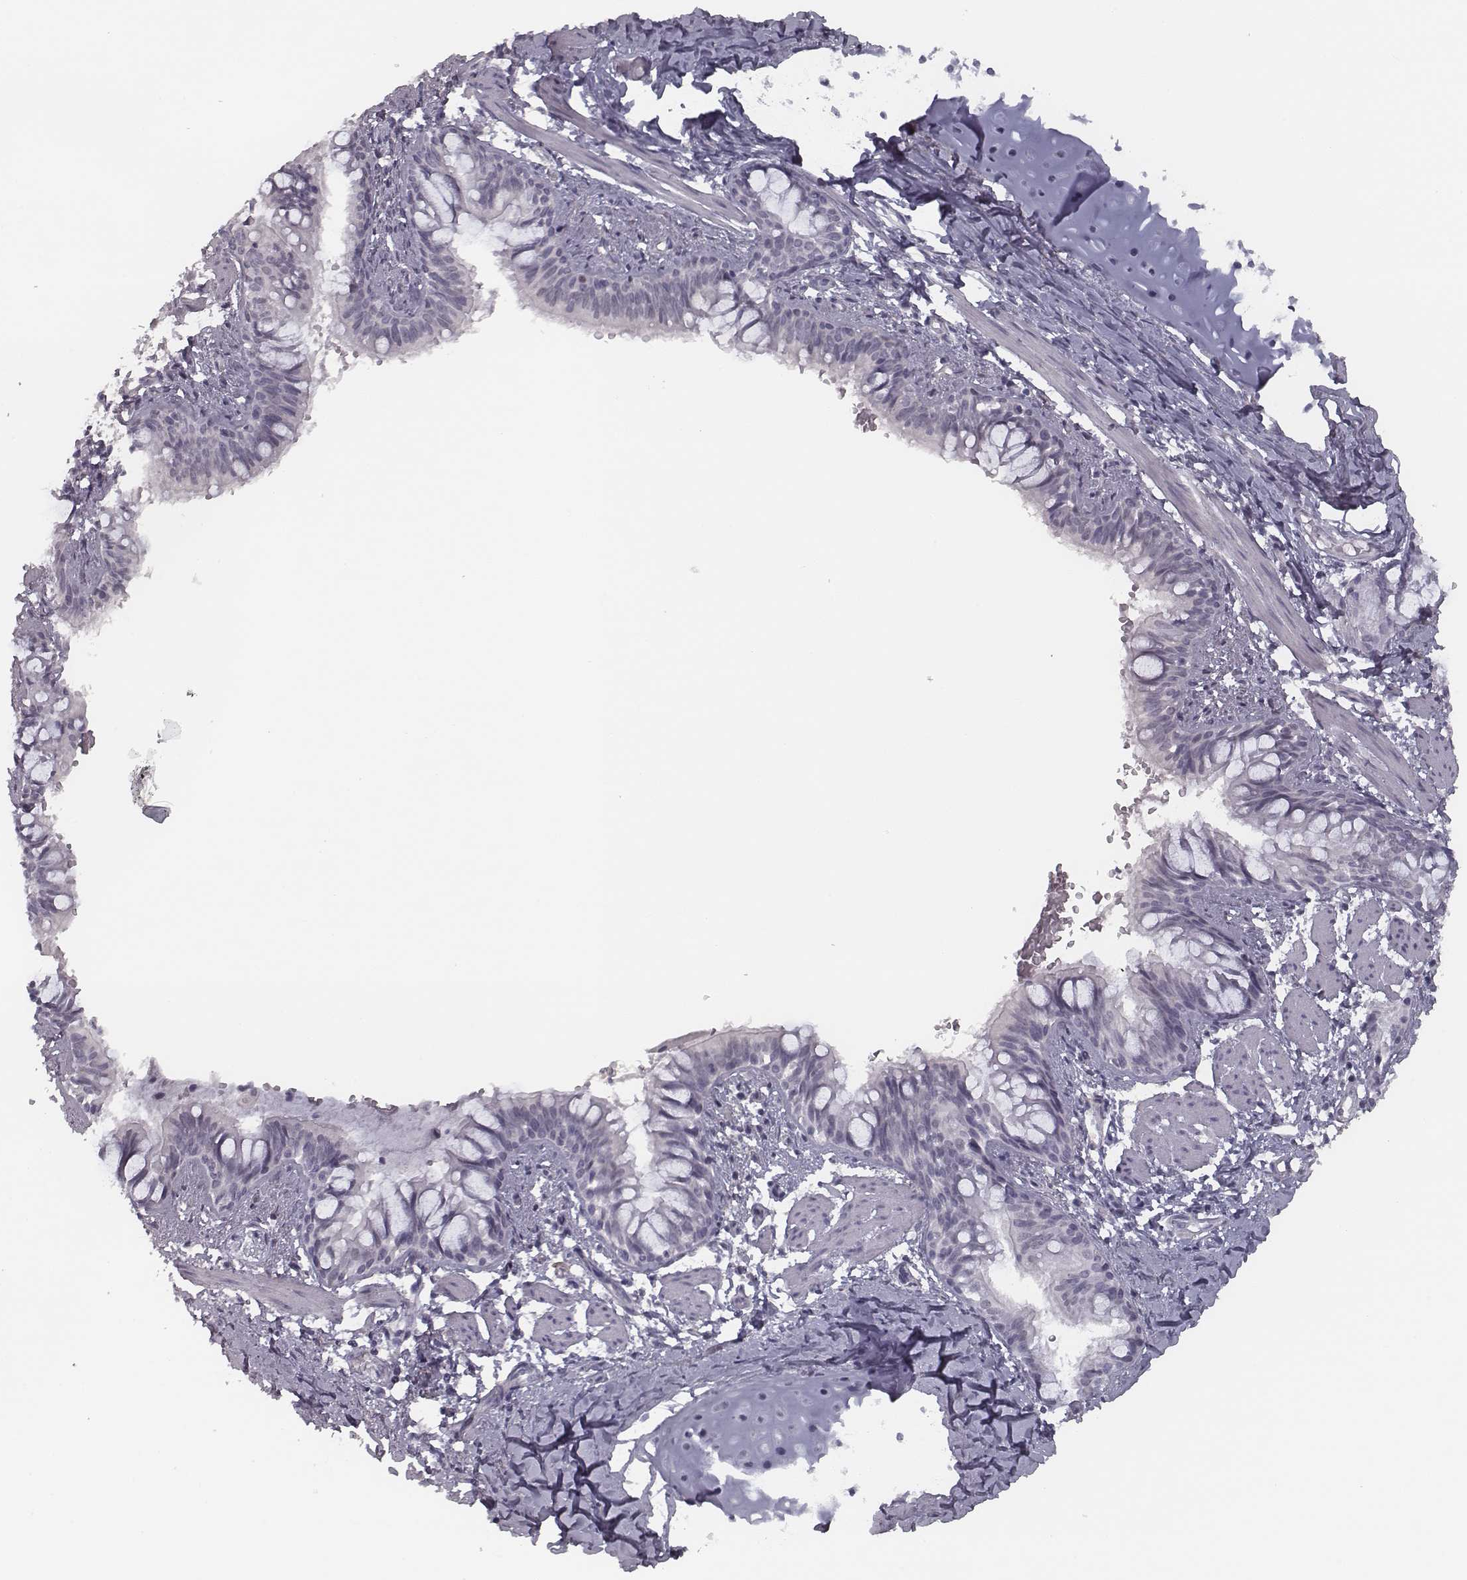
{"staining": {"intensity": "negative", "quantity": "none", "location": "none"}, "tissue": "bronchus", "cell_type": "Respiratory epithelial cells", "image_type": "normal", "snomed": [{"axis": "morphology", "description": "Normal tissue, NOS"}, {"axis": "topography", "description": "Bronchus"}], "caption": "This is an immunohistochemistry (IHC) image of benign human bronchus. There is no staining in respiratory epithelial cells.", "gene": "SEPTIN14", "patient": {"sex": "male", "age": 1}}